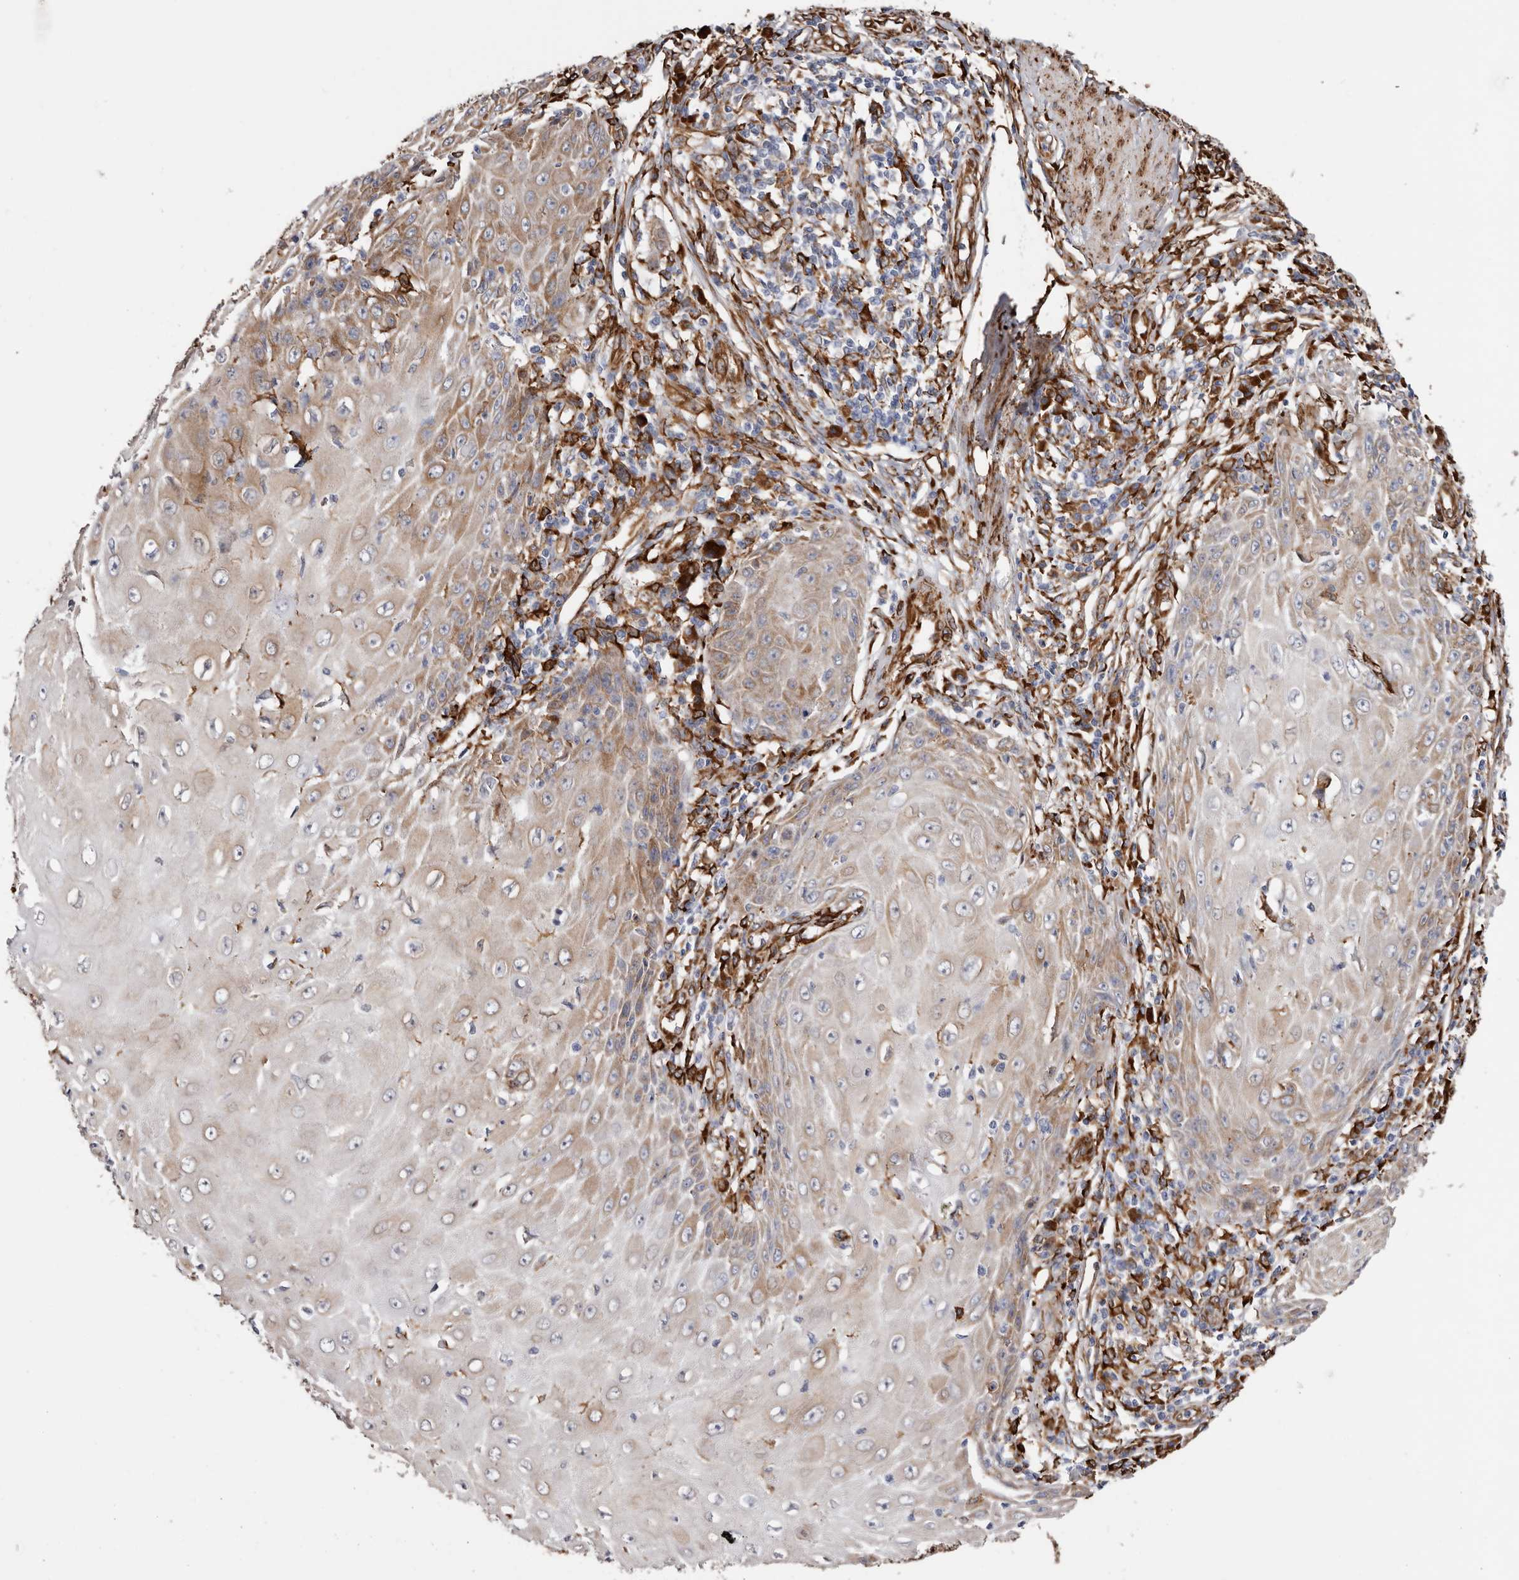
{"staining": {"intensity": "moderate", "quantity": "25%-75%", "location": "cytoplasmic/membranous"}, "tissue": "skin cancer", "cell_type": "Tumor cells", "image_type": "cancer", "snomed": [{"axis": "morphology", "description": "Squamous cell carcinoma, NOS"}, {"axis": "topography", "description": "Skin"}], "caption": "Skin cancer (squamous cell carcinoma) stained with a brown dye demonstrates moderate cytoplasmic/membranous positive expression in approximately 25%-75% of tumor cells.", "gene": "SEMA3E", "patient": {"sex": "female", "age": 73}}